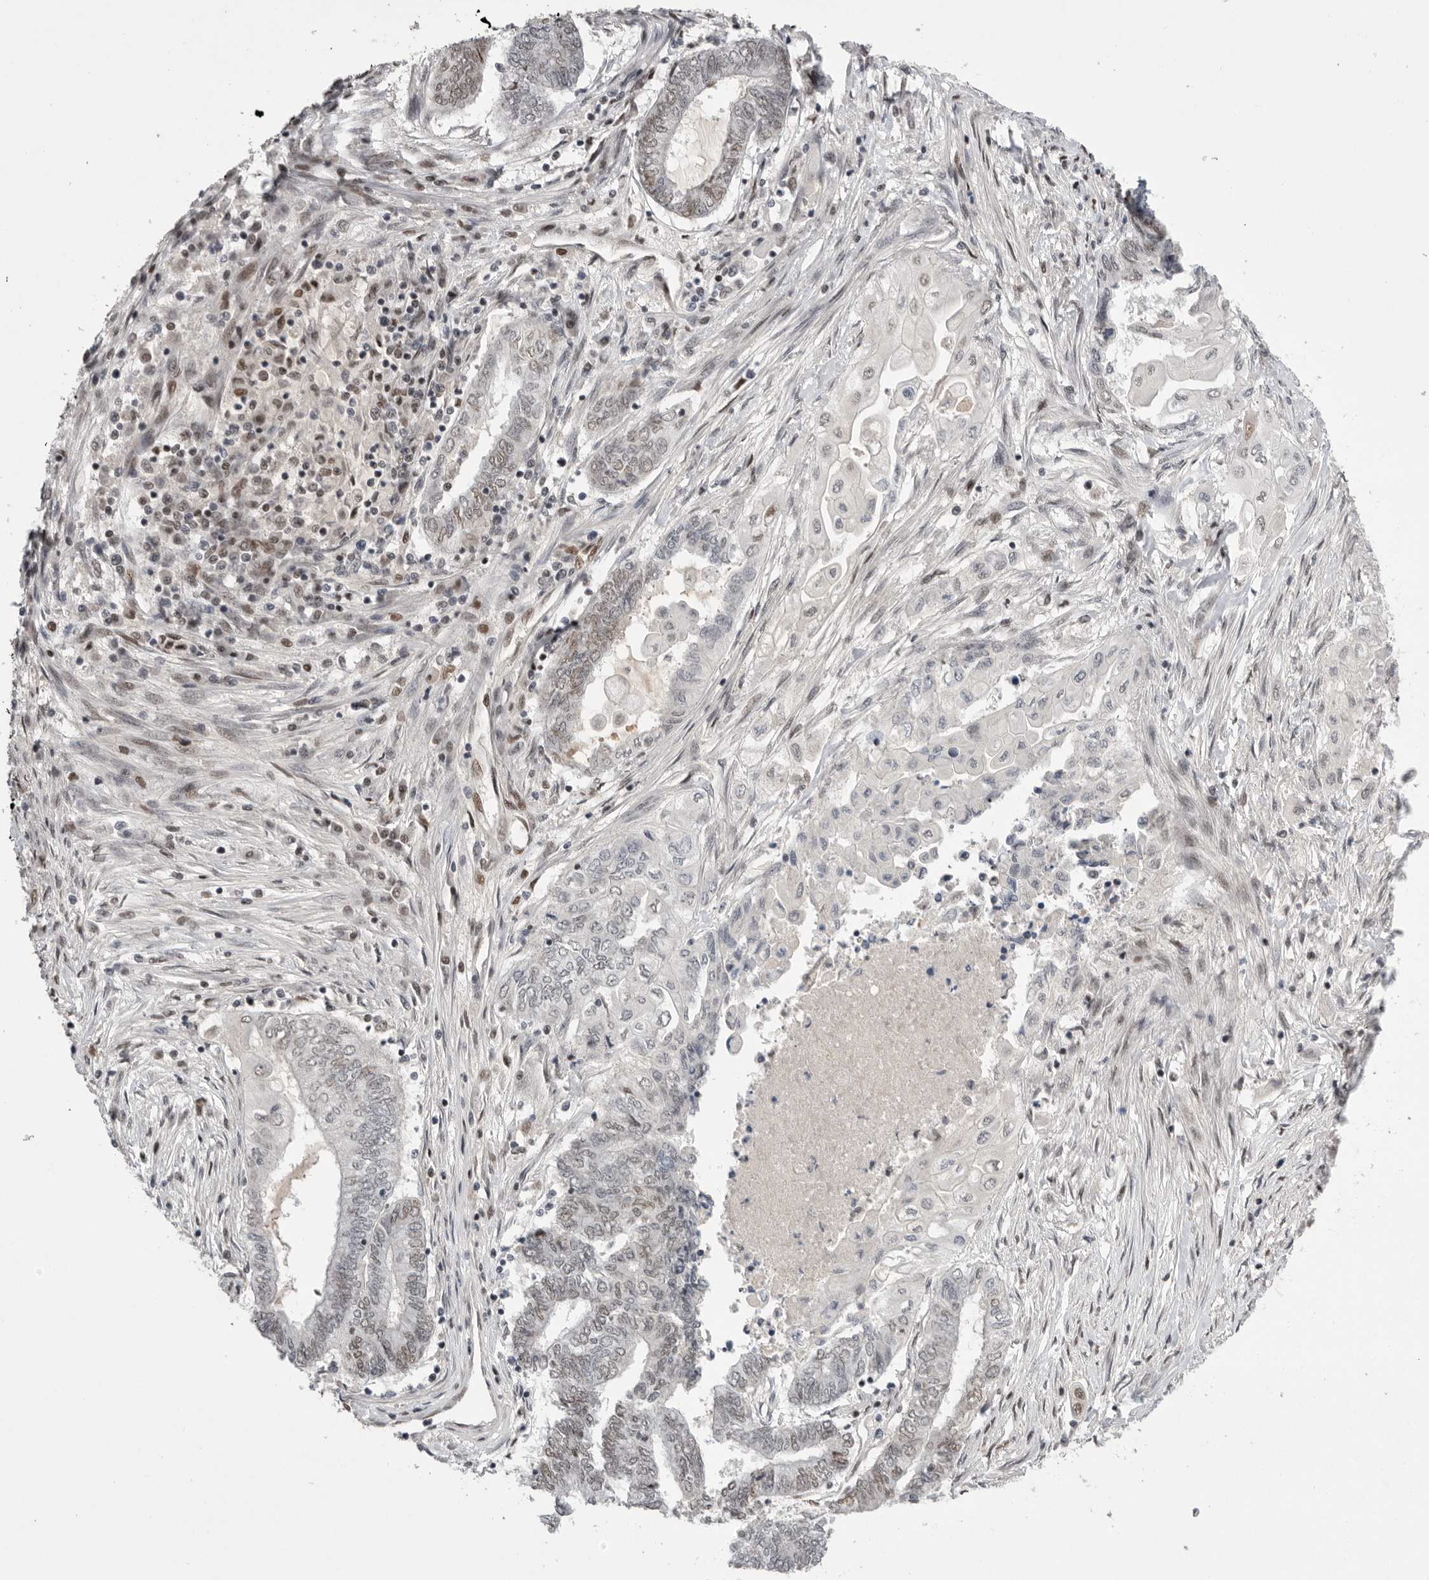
{"staining": {"intensity": "moderate", "quantity": "<25%", "location": "nuclear"}, "tissue": "endometrial cancer", "cell_type": "Tumor cells", "image_type": "cancer", "snomed": [{"axis": "morphology", "description": "Adenocarcinoma, NOS"}, {"axis": "topography", "description": "Uterus"}, {"axis": "topography", "description": "Endometrium"}], "caption": "Adenocarcinoma (endometrial) stained with a brown dye displays moderate nuclear positive staining in about <25% of tumor cells.", "gene": "POU5F1", "patient": {"sex": "female", "age": 70}}